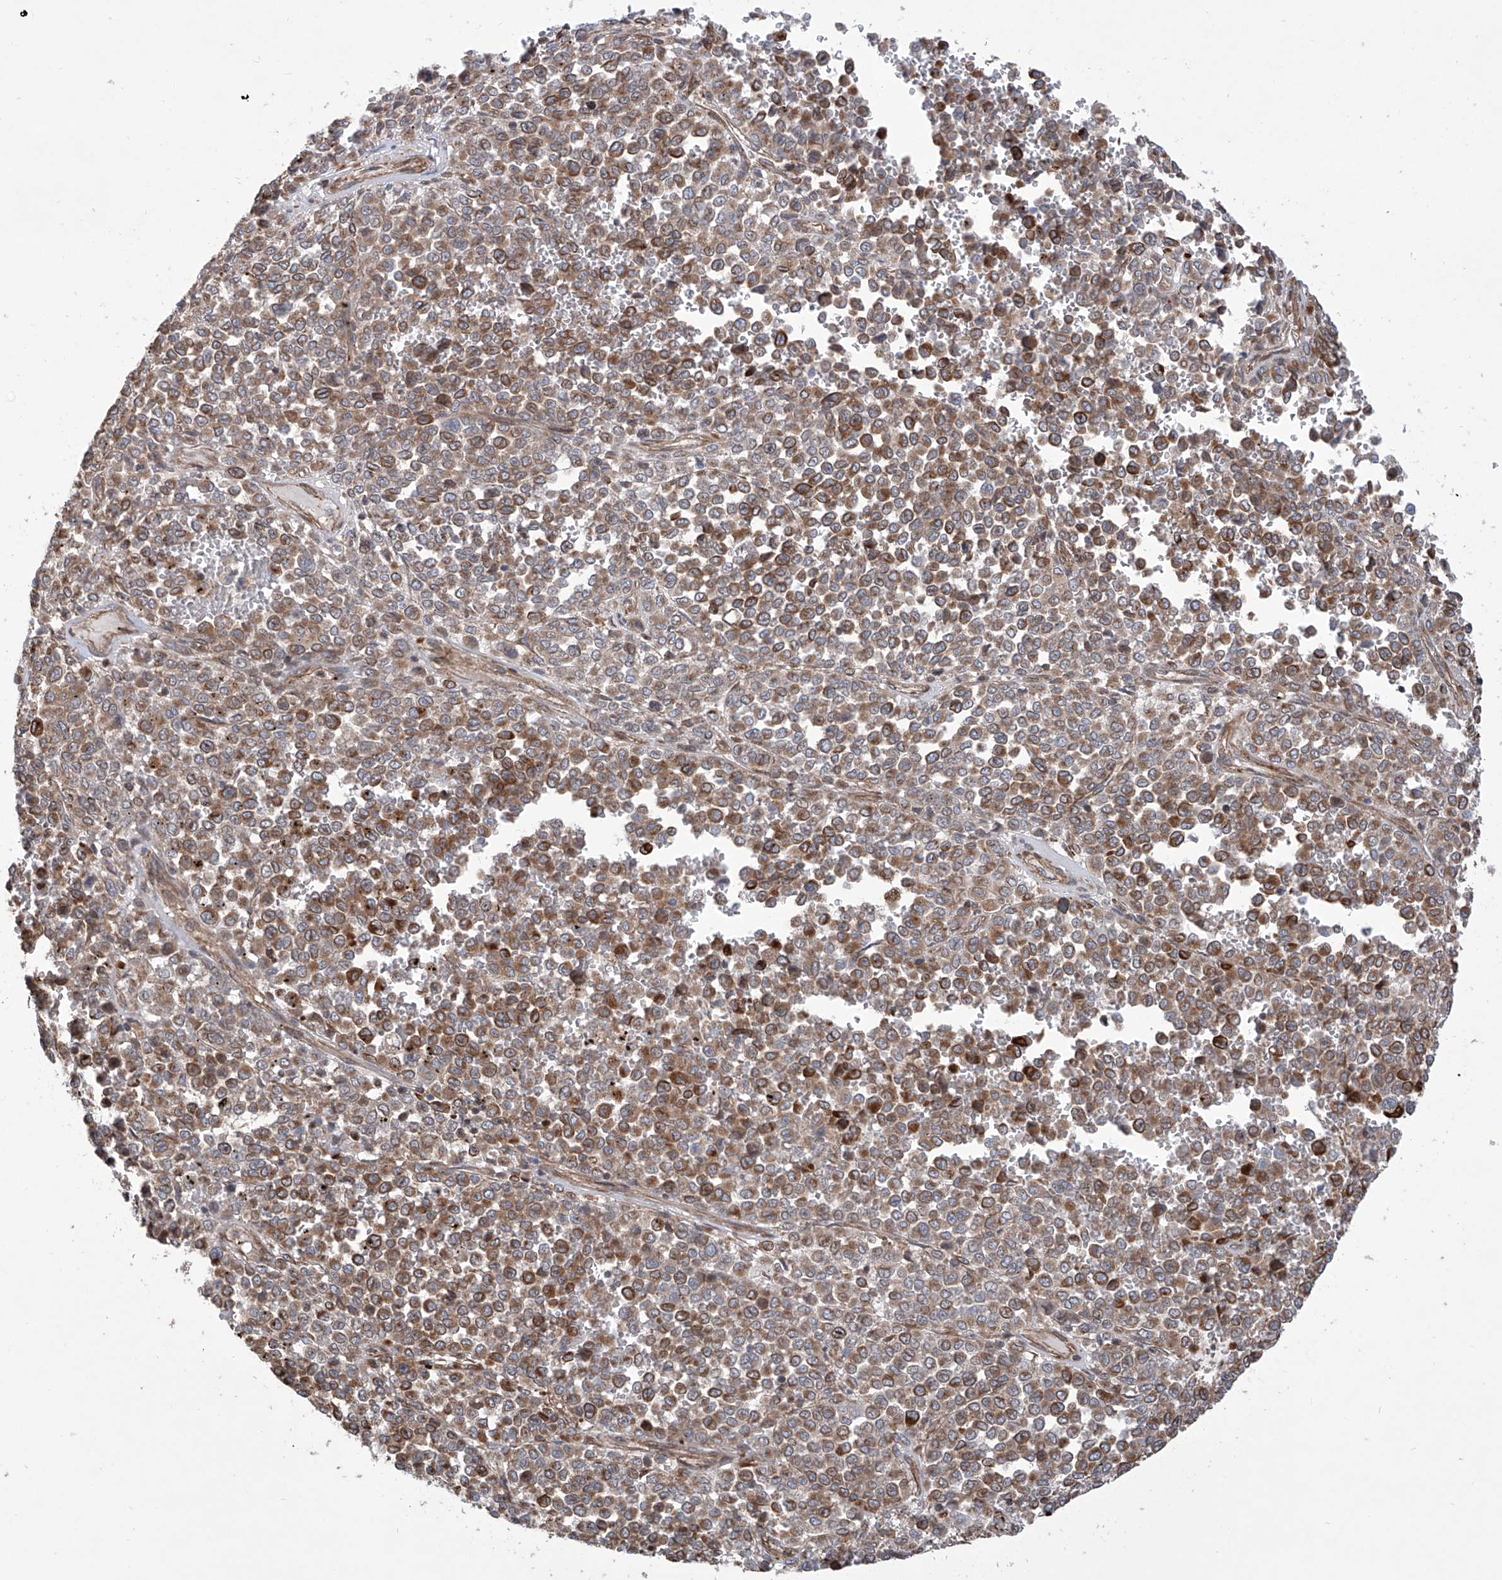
{"staining": {"intensity": "moderate", "quantity": ">75%", "location": "cytoplasmic/membranous"}, "tissue": "melanoma", "cell_type": "Tumor cells", "image_type": "cancer", "snomed": [{"axis": "morphology", "description": "Malignant melanoma, Metastatic site"}, {"axis": "topography", "description": "Pancreas"}], "caption": "Malignant melanoma (metastatic site) was stained to show a protein in brown. There is medium levels of moderate cytoplasmic/membranous positivity in about >75% of tumor cells.", "gene": "APAF1", "patient": {"sex": "female", "age": 30}}